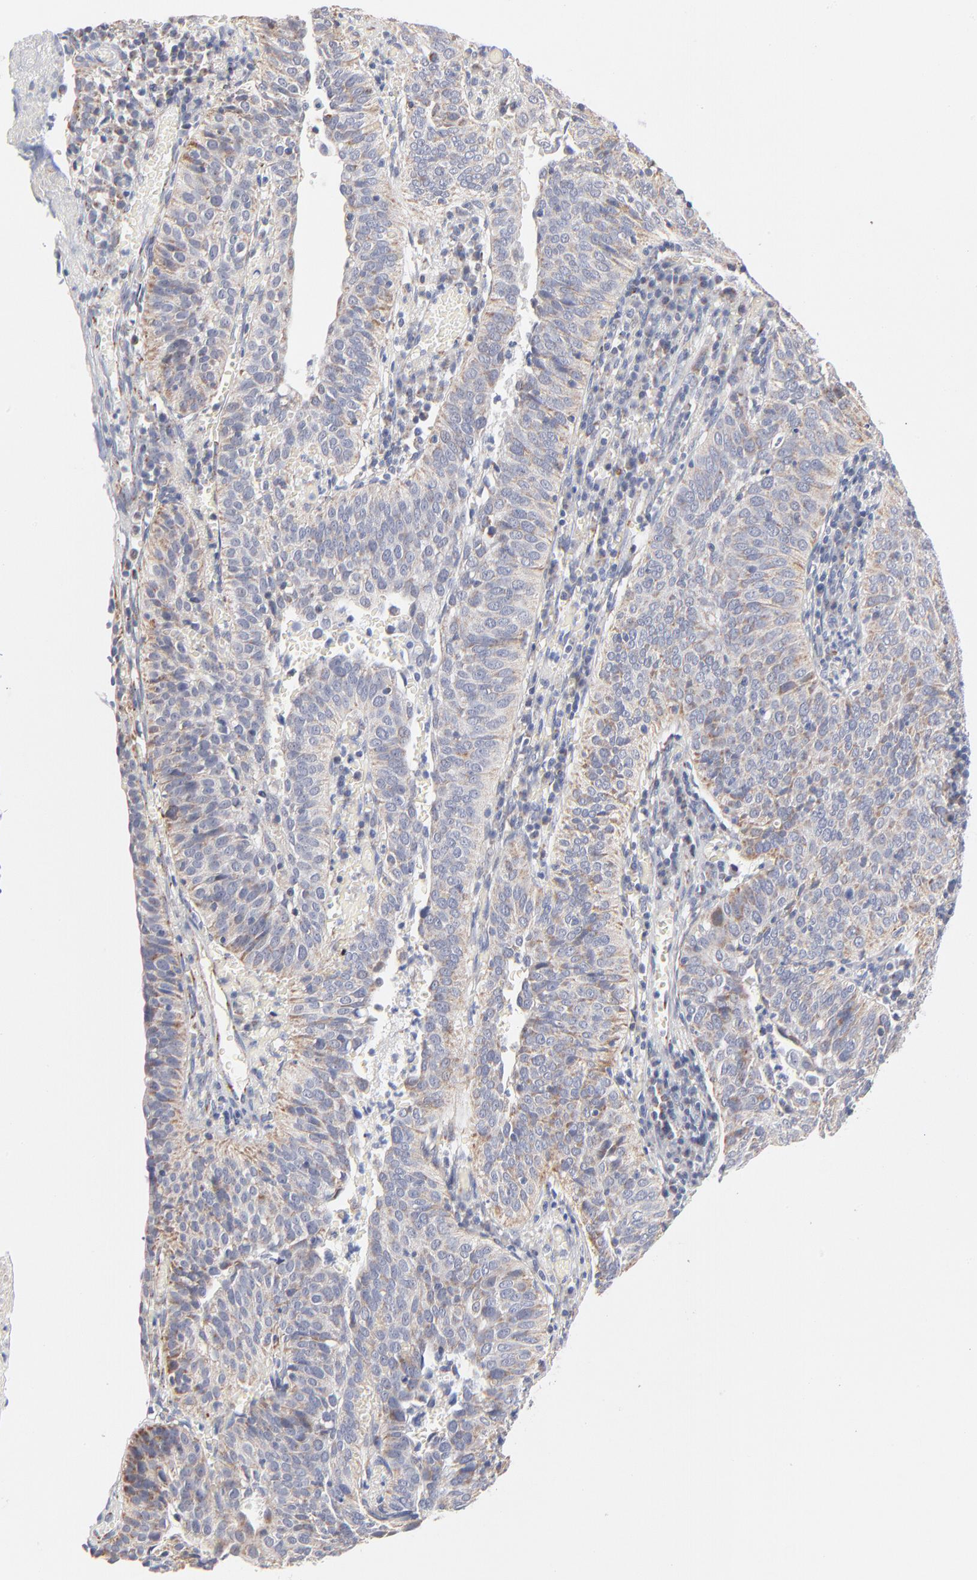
{"staining": {"intensity": "moderate", "quantity": "25%-75%", "location": "cytoplasmic/membranous"}, "tissue": "cervical cancer", "cell_type": "Tumor cells", "image_type": "cancer", "snomed": [{"axis": "morphology", "description": "Squamous cell carcinoma, NOS"}, {"axis": "topography", "description": "Cervix"}], "caption": "Tumor cells display moderate cytoplasmic/membranous positivity in about 25%-75% of cells in cervical squamous cell carcinoma. The staining was performed using DAB (3,3'-diaminobenzidine) to visualize the protein expression in brown, while the nuclei were stained in blue with hematoxylin (Magnification: 20x).", "gene": "MRPL58", "patient": {"sex": "female", "age": 39}}